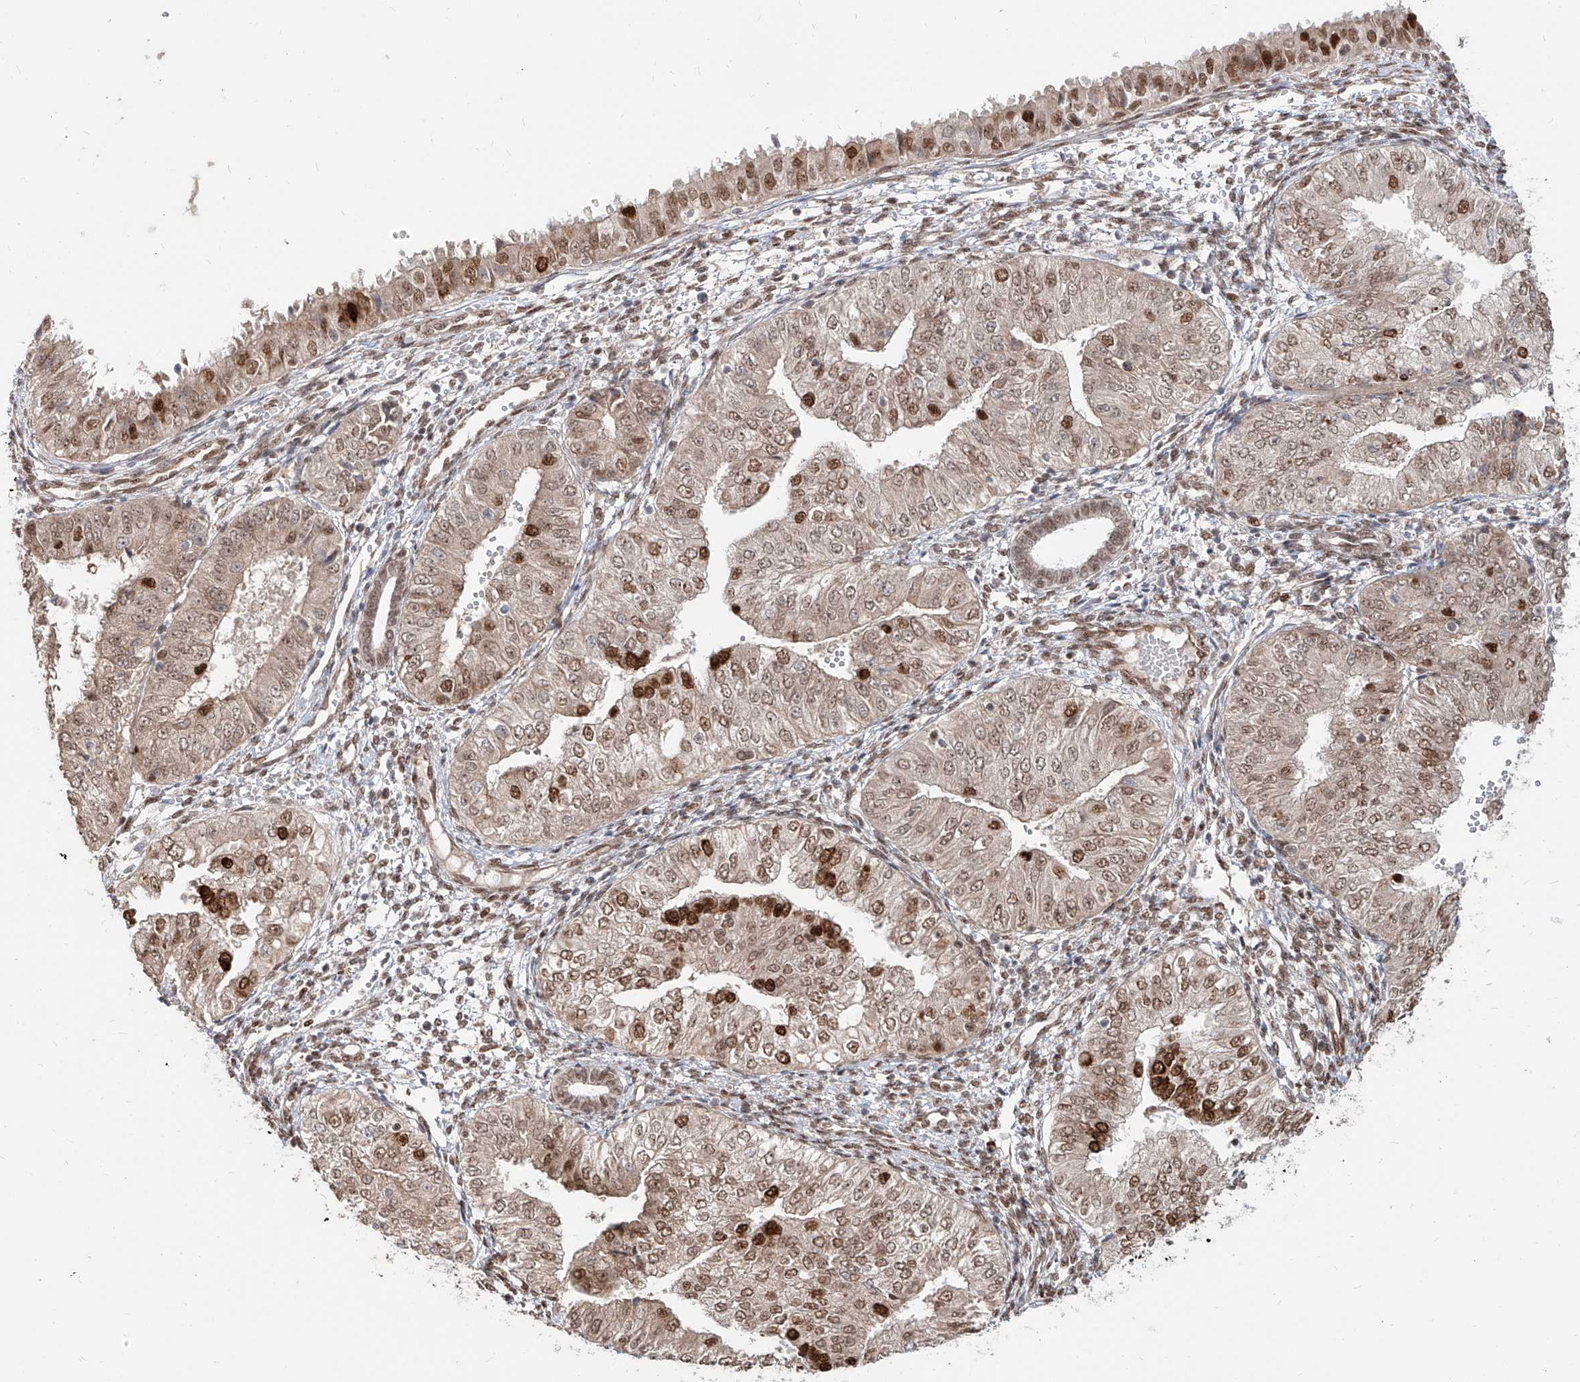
{"staining": {"intensity": "moderate", "quantity": ">75%", "location": "nuclear"}, "tissue": "endometrial cancer", "cell_type": "Tumor cells", "image_type": "cancer", "snomed": [{"axis": "morphology", "description": "Normal tissue, NOS"}, {"axis": "morphology", "description": "Adenocarcinoma, NOS"}, {"axis": "topography", "description": "Endometrium"}], "caption": "Human endometrial cancer stained for a protein (brown) shows moderate nuclear positive expression in about >75% of tumor cells.", "gene": "ZNF710", "patient": {"sex": "female", "age": 53}}